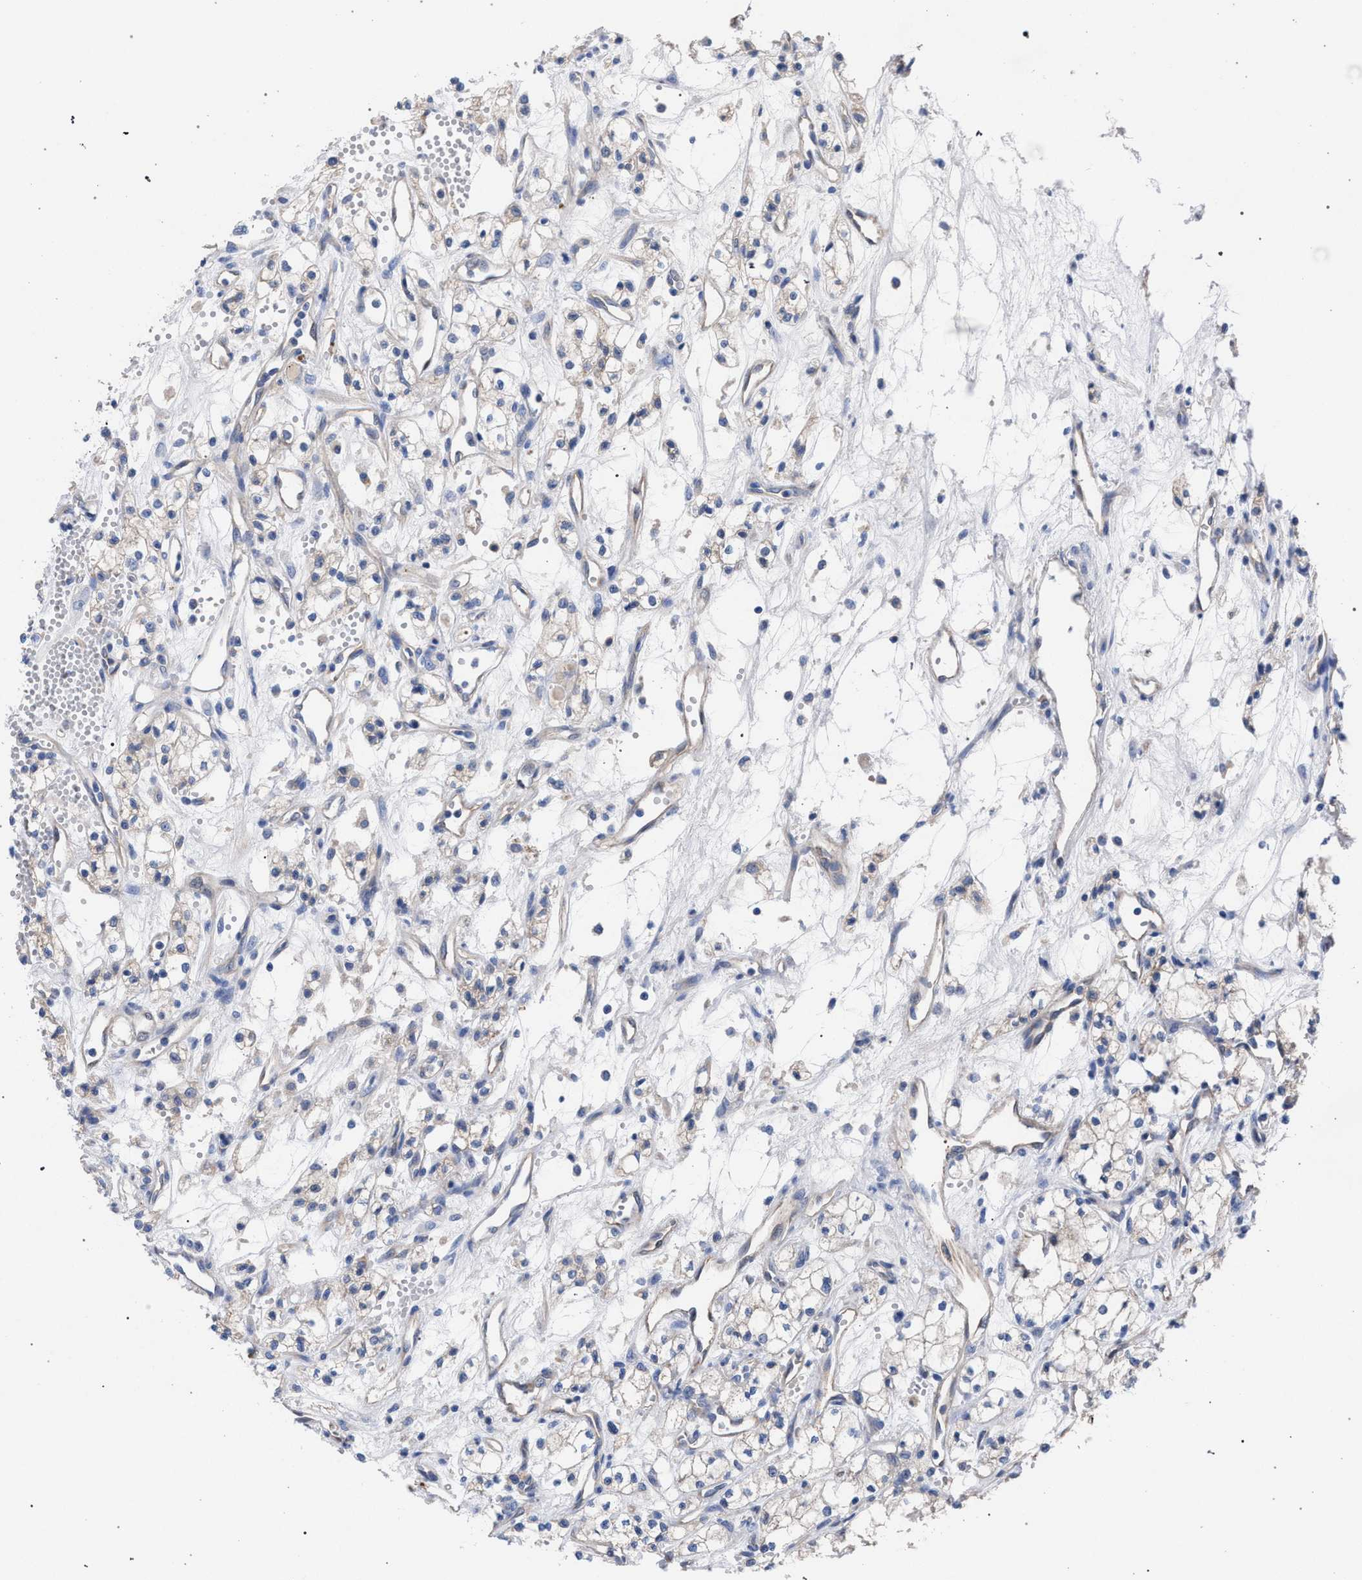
{"staining": {"intensity": "weak", "quantity": "<25%", "location": "cytoplasmic/membranous"}, "tissue": "renal cancer", "cell_type": "Tumor cells", "image_type": "cancer", "snomed": [{"axis": "morphology", "description": "Adenocarcinoma, NOS"}, {"axis": "topography", "description": "Kidney"}], "caption": "DAB immunohistochemical staining of renal adenocarcinoma displays no significant staining in tumor cells.", "gene": "GMPR", "patient": {"sex": "male", "age": 59}}